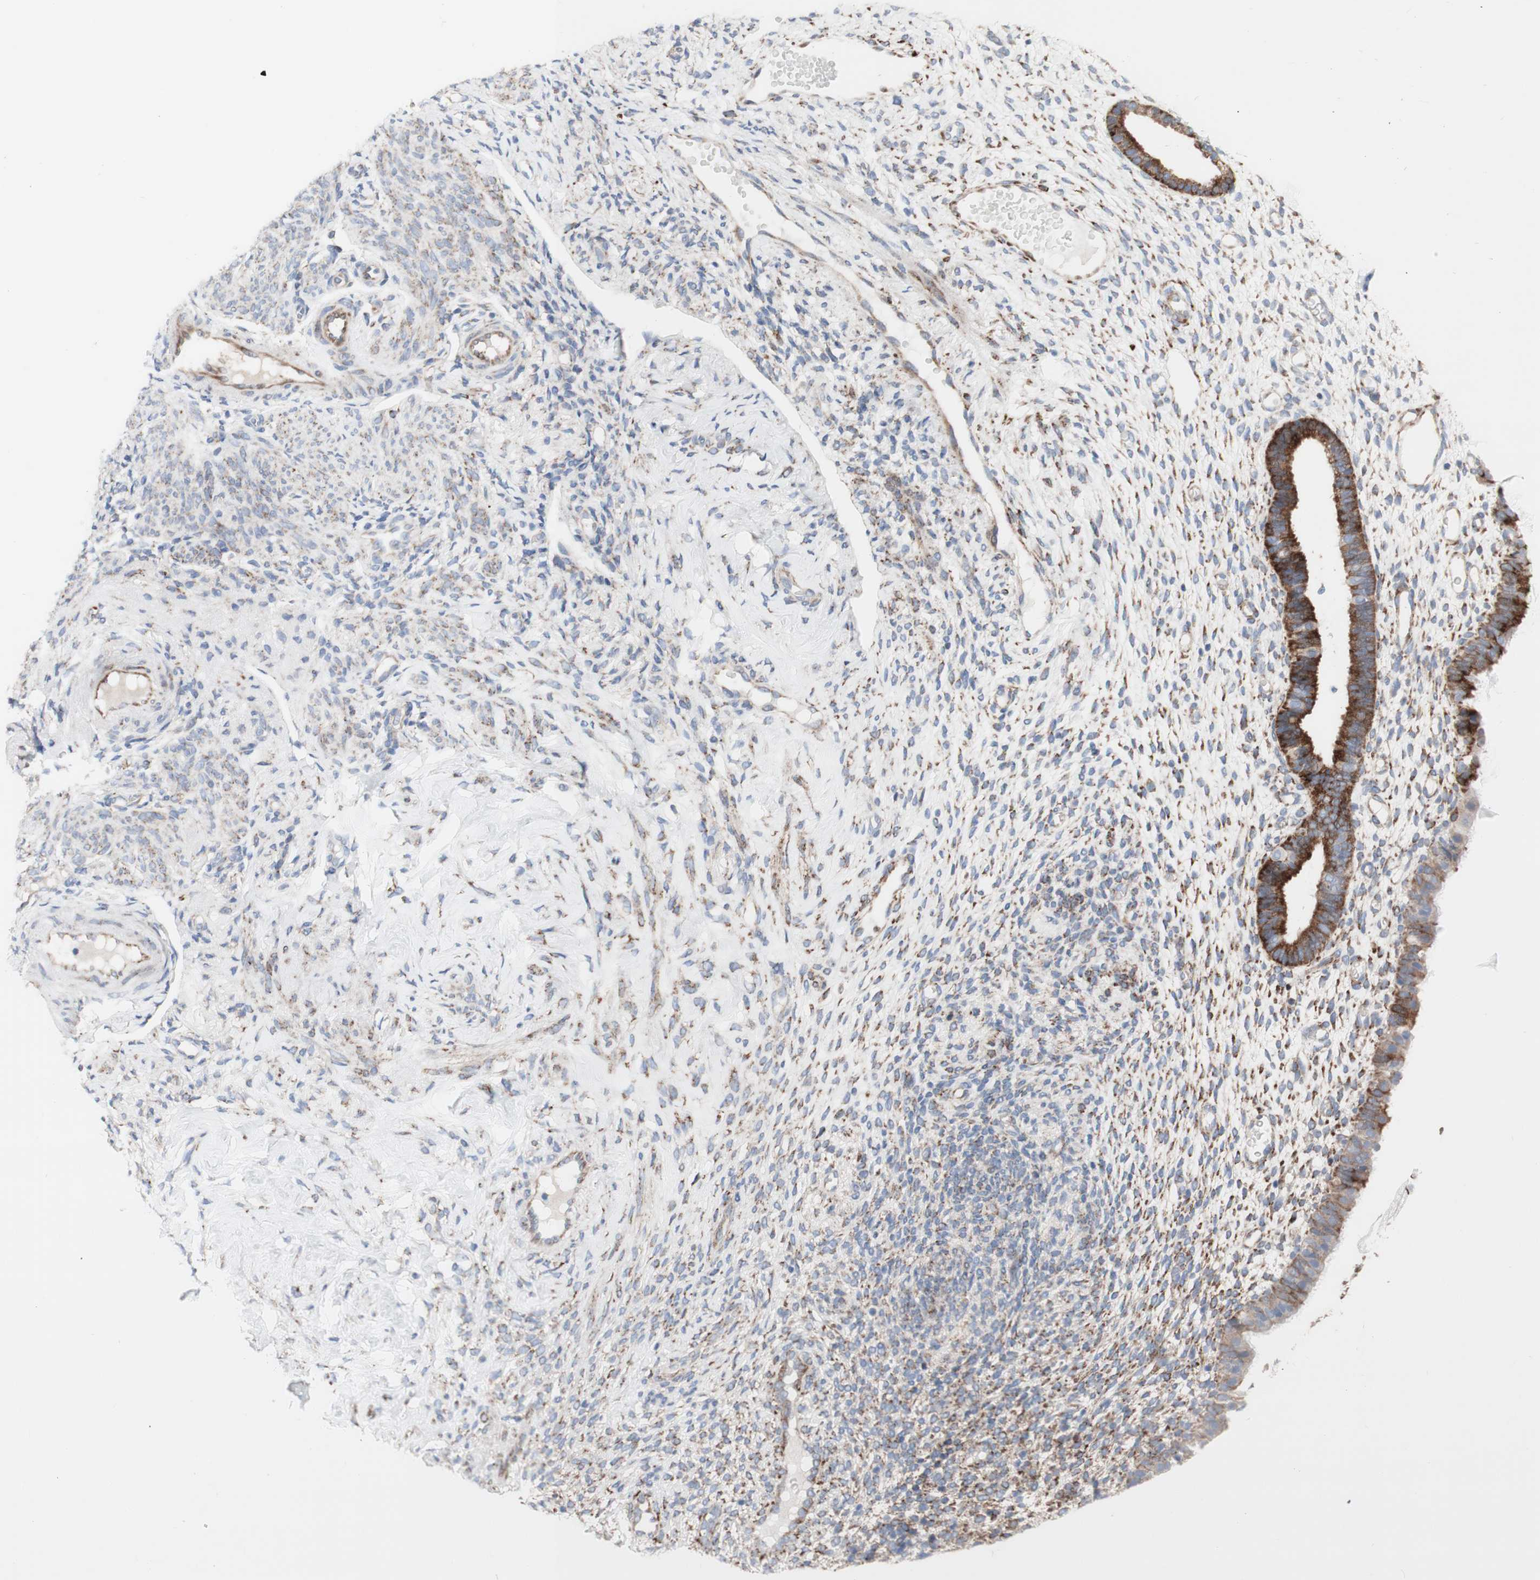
{"staining": {"intensity": "moderate", "quantity": "25%-75%", "location": "cytoplasmic/membranous"}, "tissue": "endometrium", "cell_type": "Cells in endometrial stroma", "image_type": "normal", "snomed": [{"axis": "morphology", "description": "Normal tissue, NOS"}, {"axis": "topography", "description": "Endometrium"}], "caption": "This is a photomicrograph of IHC staining of benign endometrium, which shows moderate positivity in the cytoplasmic/membranous of cells in endometrial stroma.", "gene": "AGPAT5", "patient": {"sex": "female", "age": 61}}